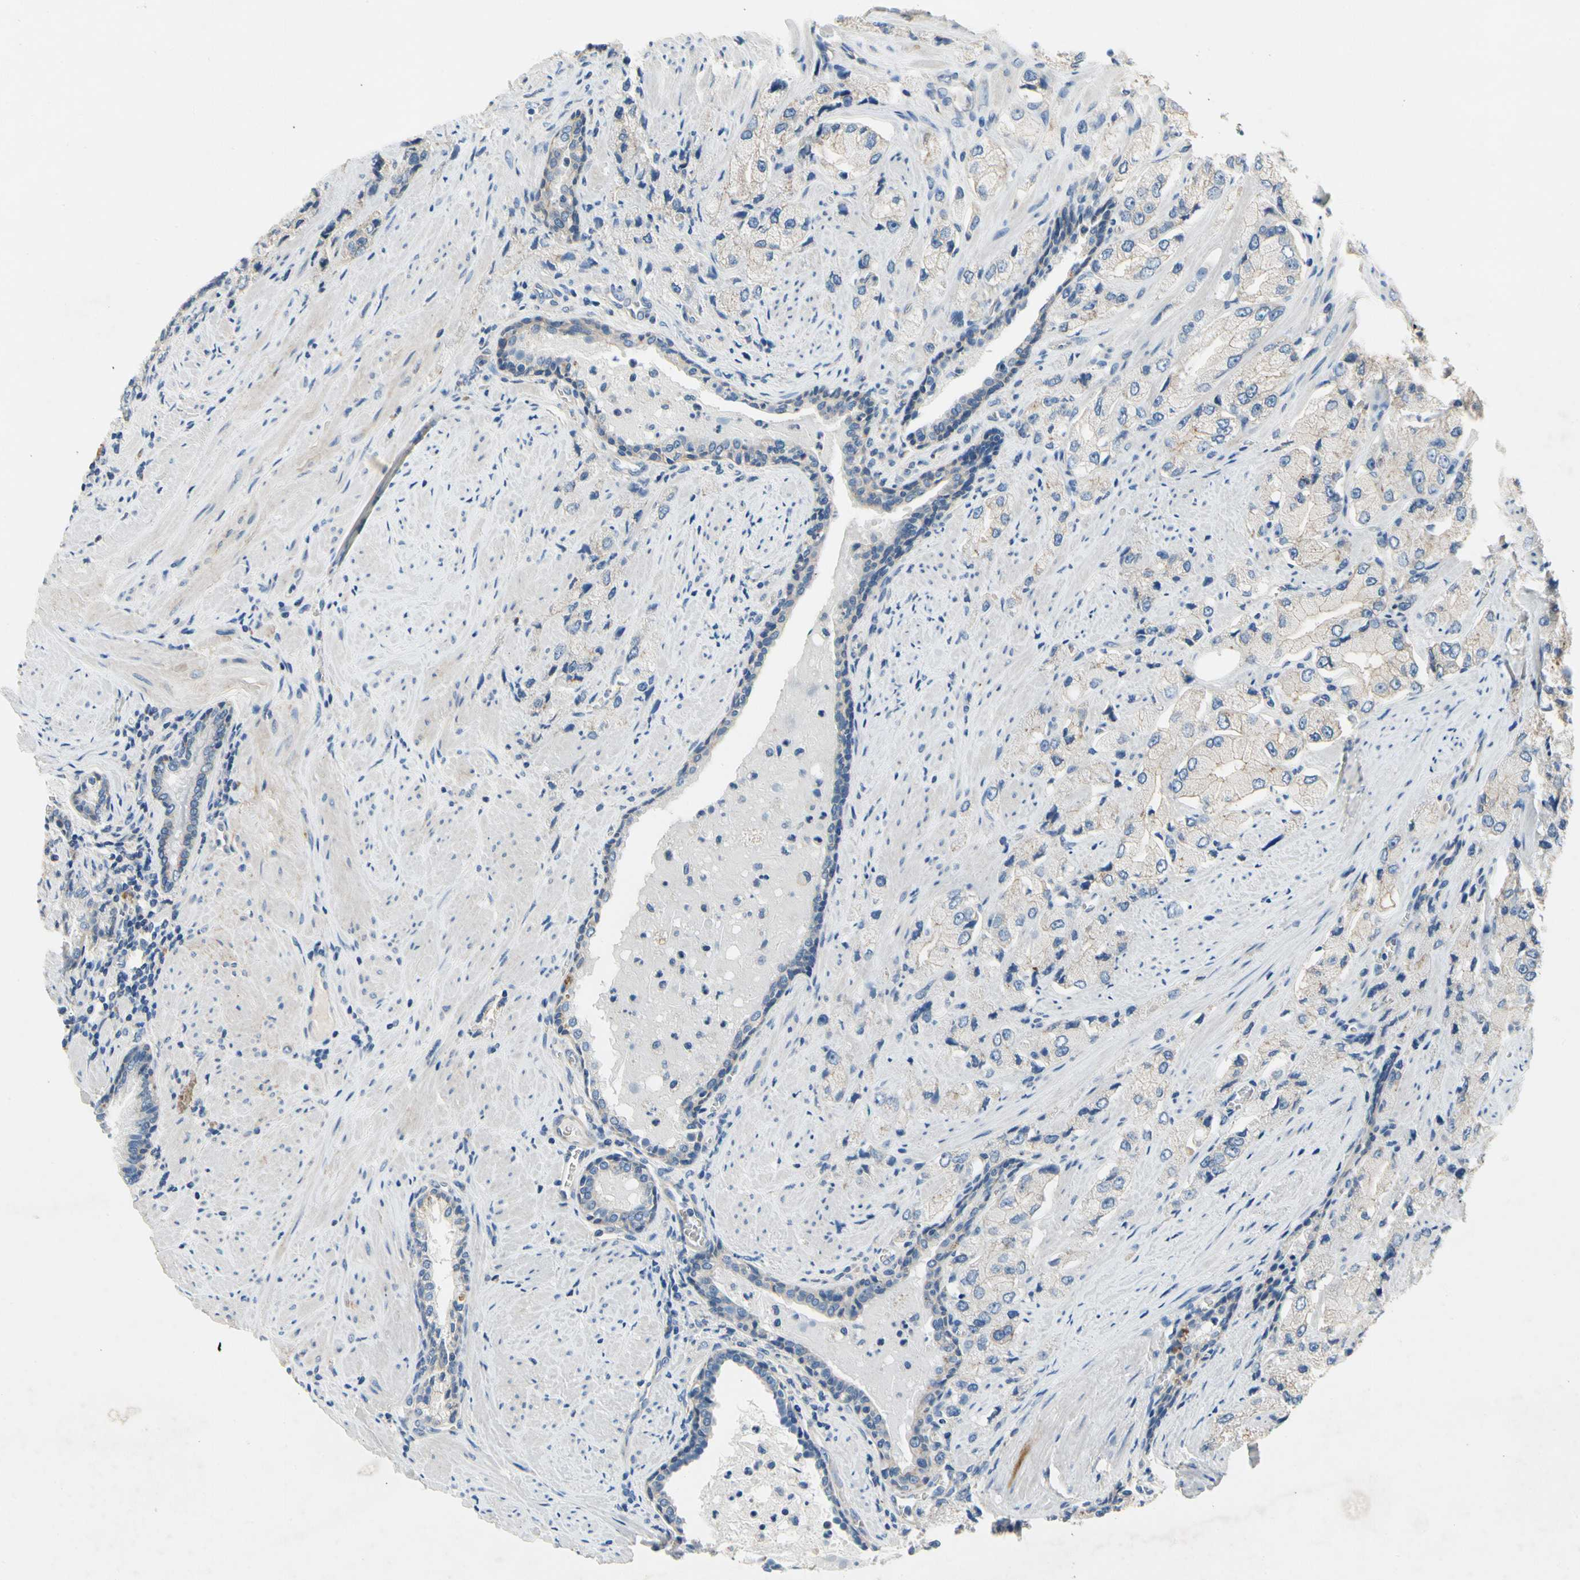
{"staining": {"intensity": "weak", "quantity": "<25%", "location": "cytoplasmic/membranous"}, "tissue": "prostate cancer", "cell_type": "Tumor cells", "image_type": "cancer", "snomed": [{"axis": "morphology", "description": "Adenocarcinoma, High grade"}, {"axis": "topography", "description": "Prostate"}], "caption": "High power microscopy photomicrograph of an immunohistochemistry (IHC) micrograph of adenocarcinoma (high-grade) (prostate), revealing no significant positivity in tumor cells.", "gene": "CA14", "patient": {"sex": "male", "age": 58}}